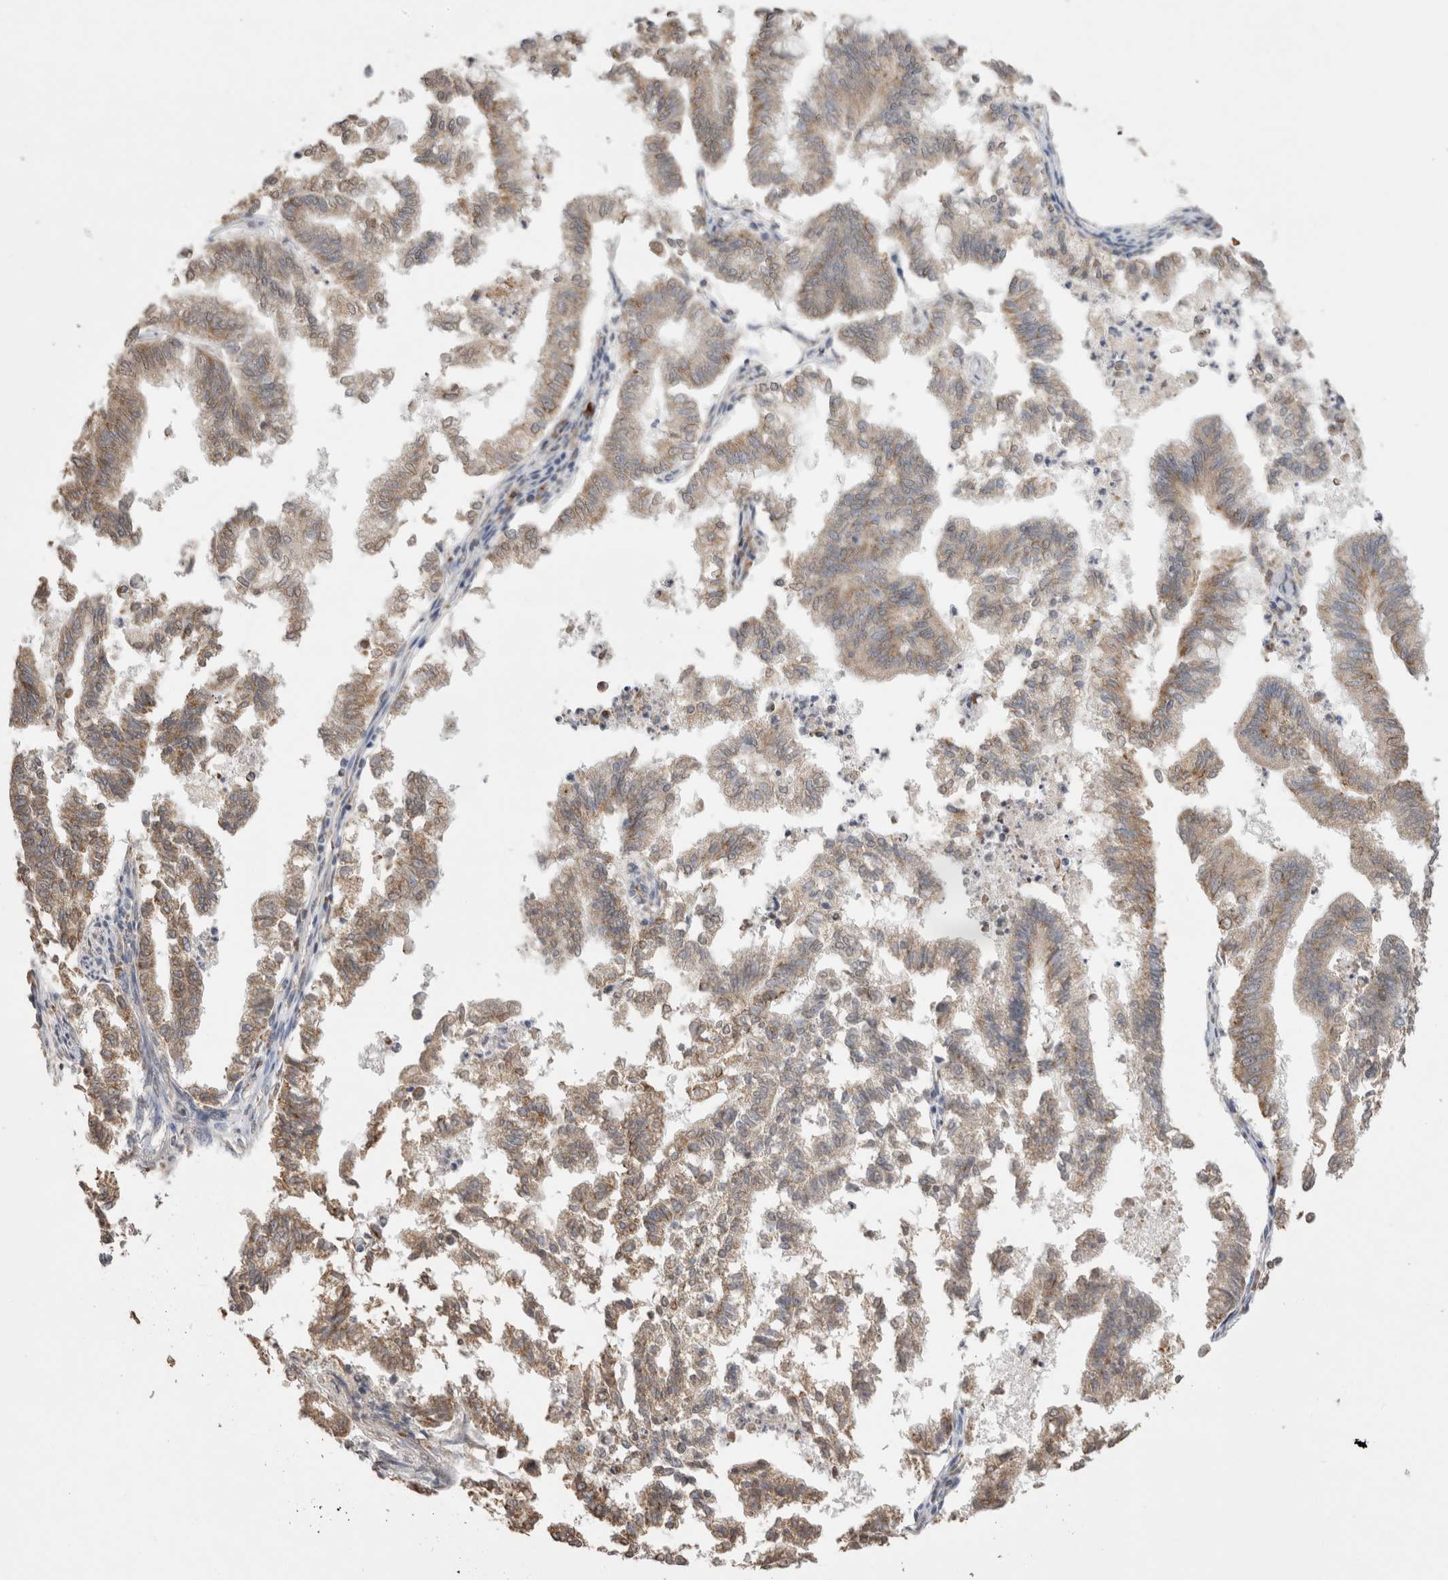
{"staining": {"intensity": "moderate", "quantity": ">75%", "location": "cytoplasmic/membranous"}, "tissue": "endometrial cancer", "cell_type": "Tumor cells", "image_type": "cancer", "snomed": [{"axis": "morphology", "description": "Necrosis, NOS"}, {"axis": "morphology", "description": "Adenocarcinoma, NOS"}, {"axis": "topography", "description": "Endometrium"}], "caption": "About >75% of tumor cells in human endometrial cancer demonstrate moderate cytoplasmic/membranous protein positivity as visualized by brown immunohistochemical staining.", "gene": "NOMO1", "patient": {"sex": "female", "age": 79}}